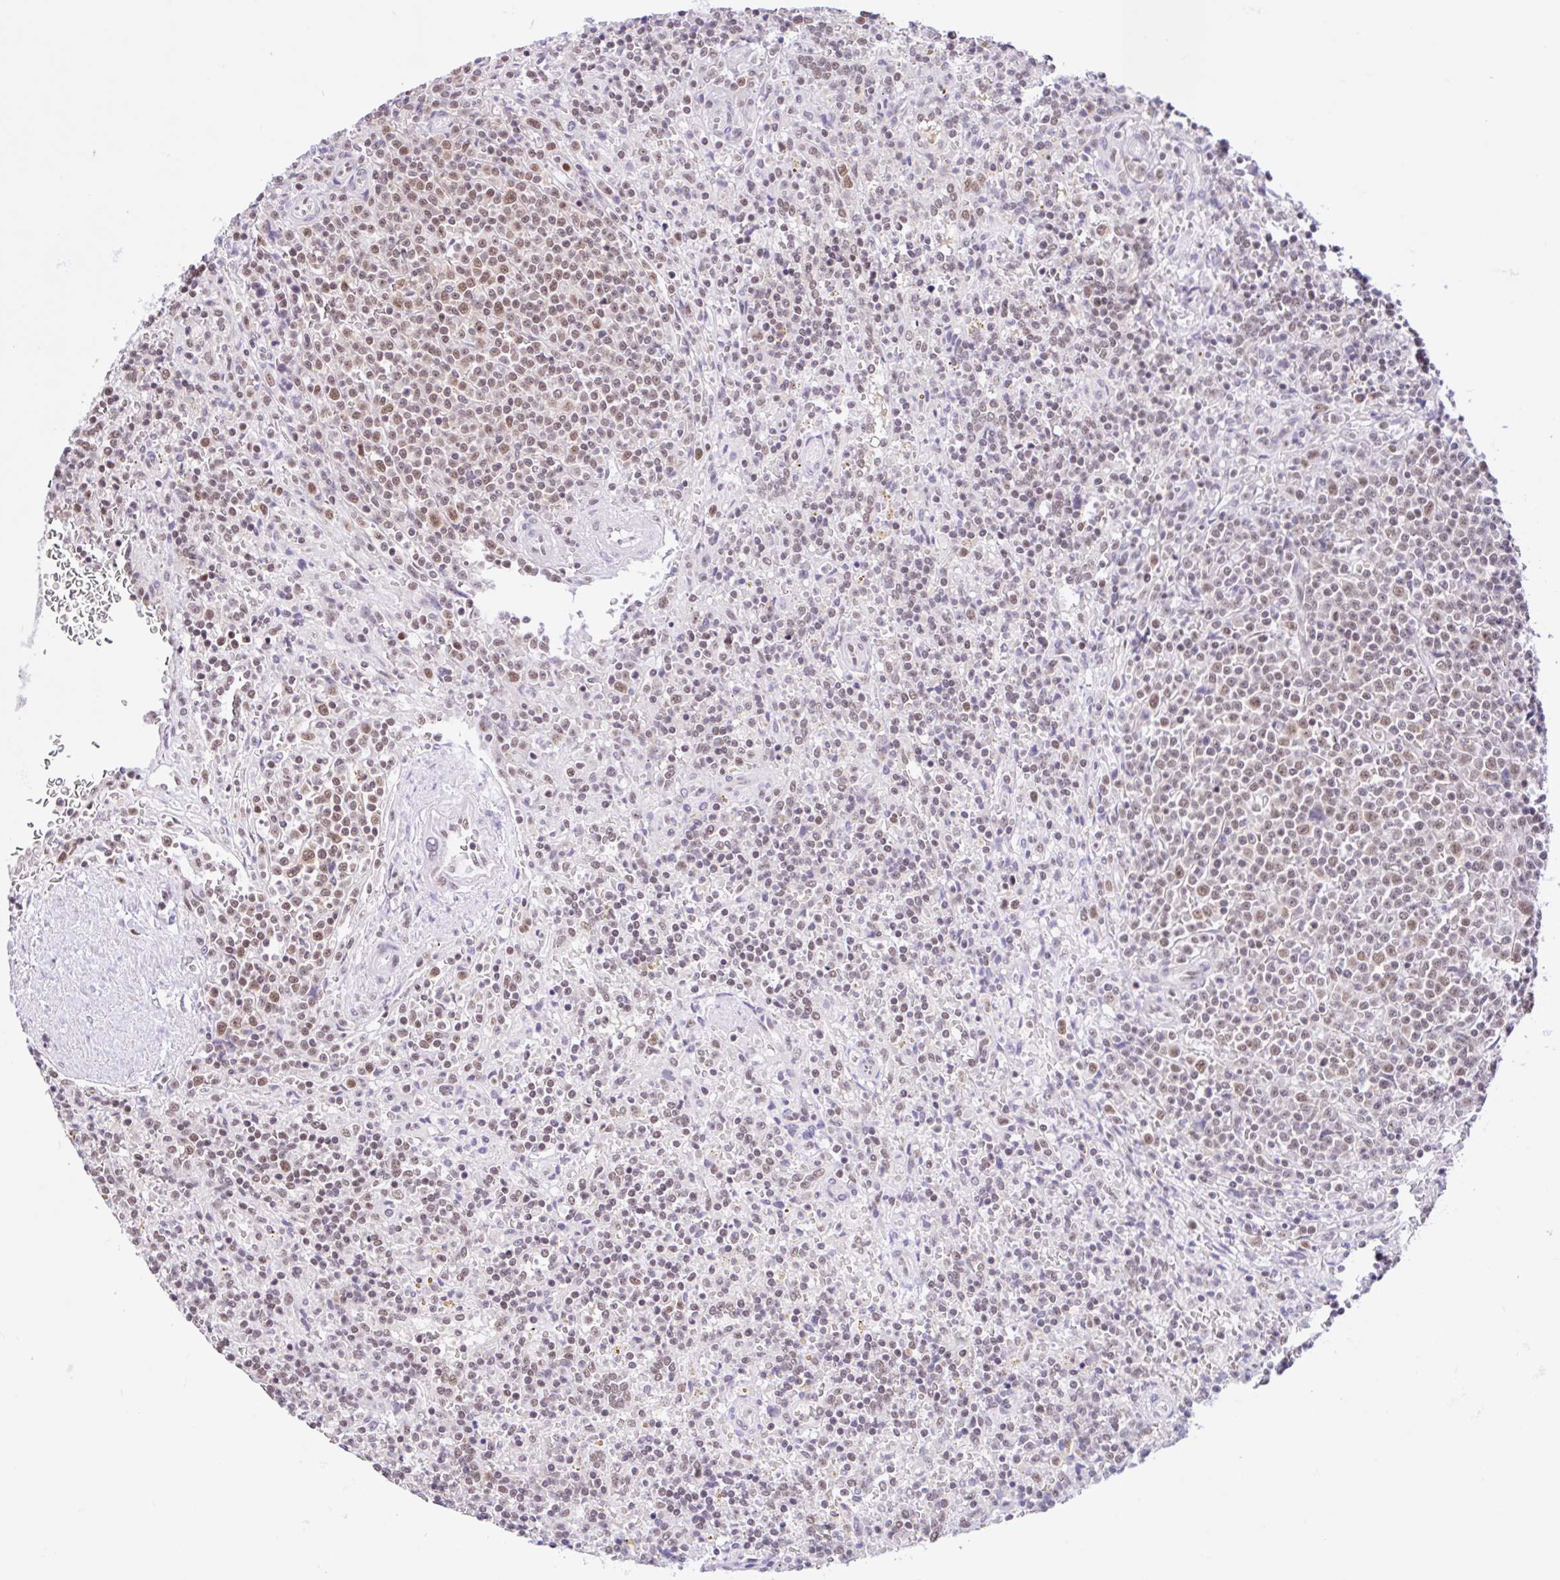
{"staining": {"intensity": "weak", "quantity": "25%-75%", "location": "nuclear"}, "tissue": "lymphoma", "cell_type": "Tumor cells", "image_type": "cancer", "snomed": [{"axis": "morphology", "description": "Malignant lymphoma, non-Hodgkin's type, Low grade"}, {"axis": "topography", "description": "Spleen"}], "caption": "A brown stain shows weak nuclear positivity of a protein in human lymphoma tumor cells. (DAB (3,3'-diaminobenzidine) IHC, brown staining for protein, blue staining for nuclei).", "gene": "CCDC12", "patient": {"sex": "male", "age": 67}}